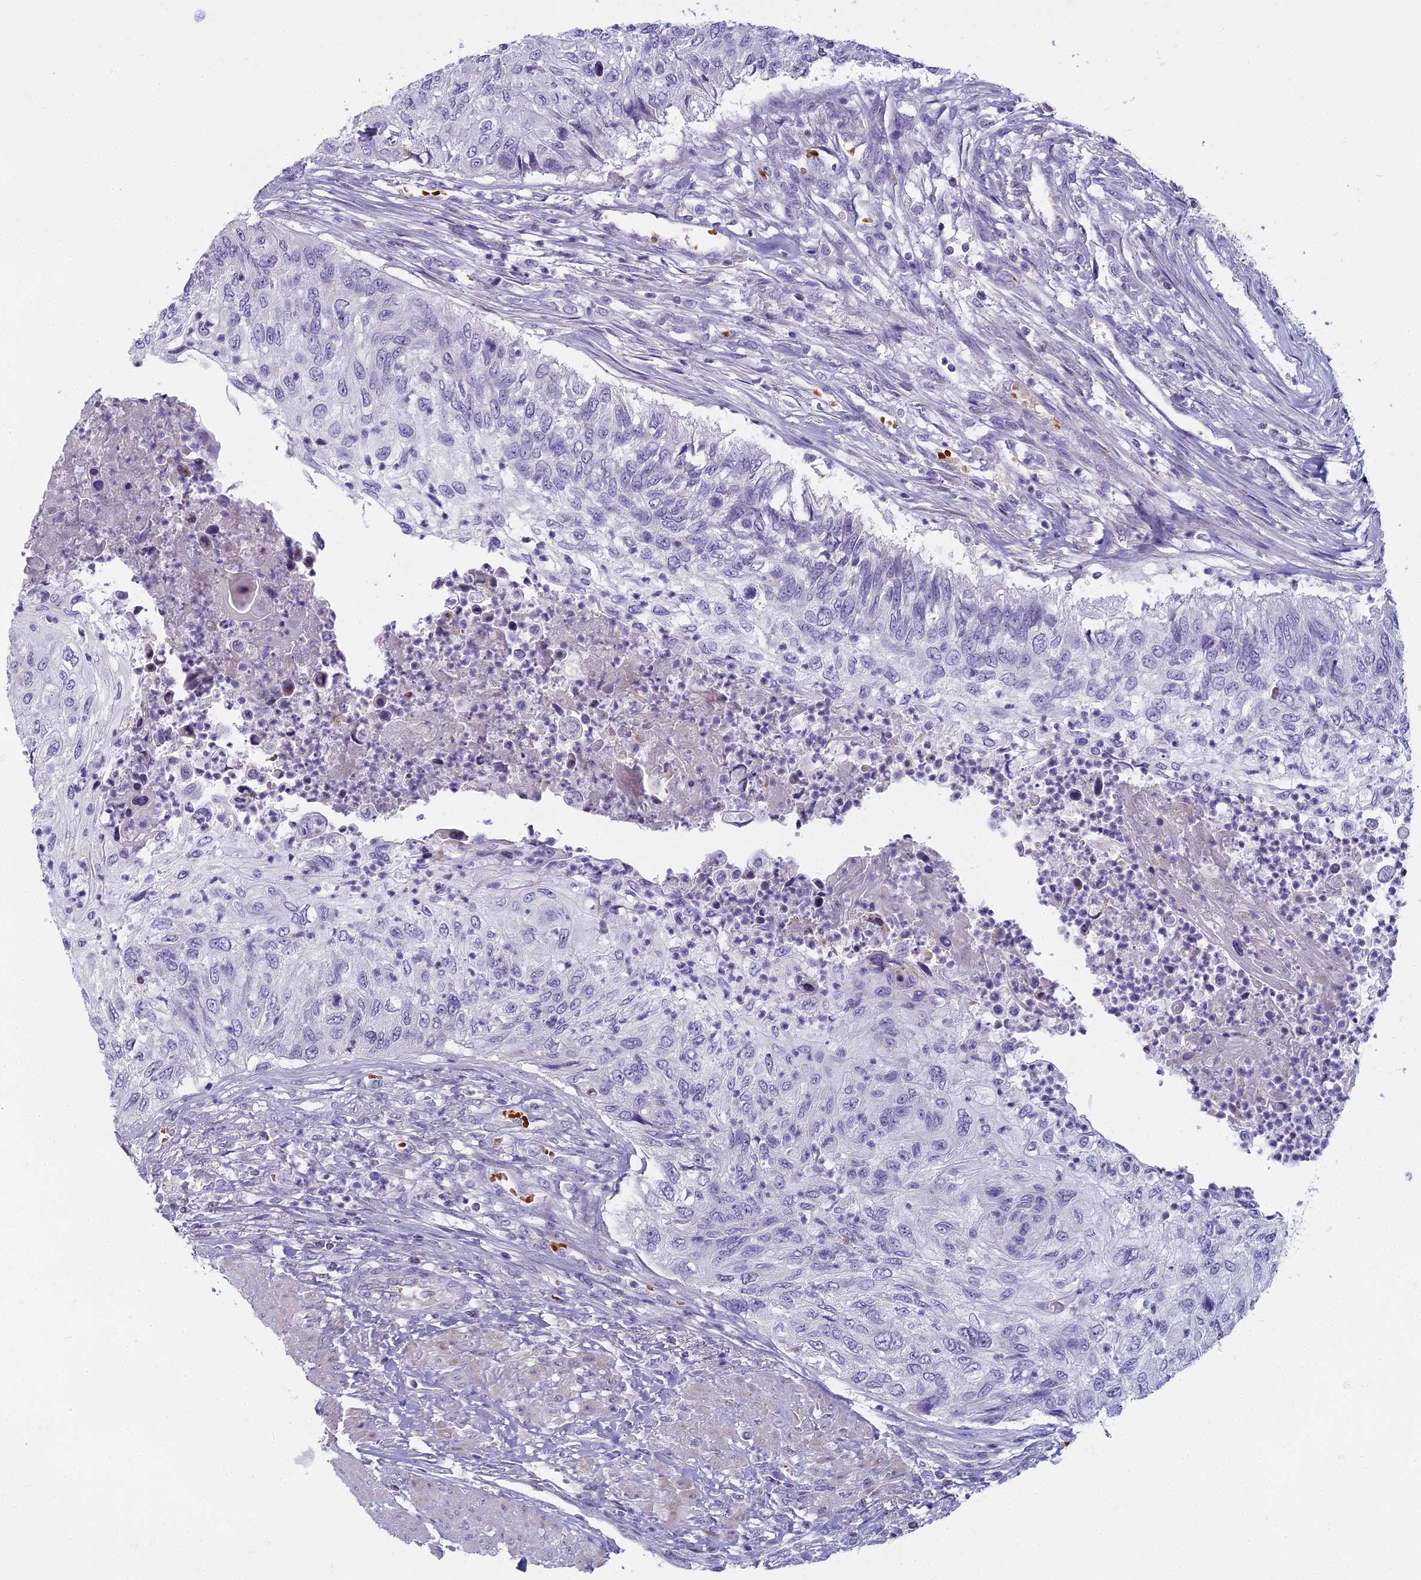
{"staining": {"intensity": "negative", "quantity": "none", "location": "none"}, "tissue": "urothelial cancer", "cell_type": "Tumor cells", "image_type": "cancer", "snomed": [{"axis": "morphology", "description": "Urothelial carcinoma, High grade"}, {"axis": "topography", "description": "Urinary bladder"}], "caption": "Immunohistochemistry (IHC) histopathology image of human urothelial carcinoma (high-grade) stained for a protein (brown), which demonstrates no staining in tumor cells.", "gene": "ARL15", "patient": {"sex": "female", "age": 60}}